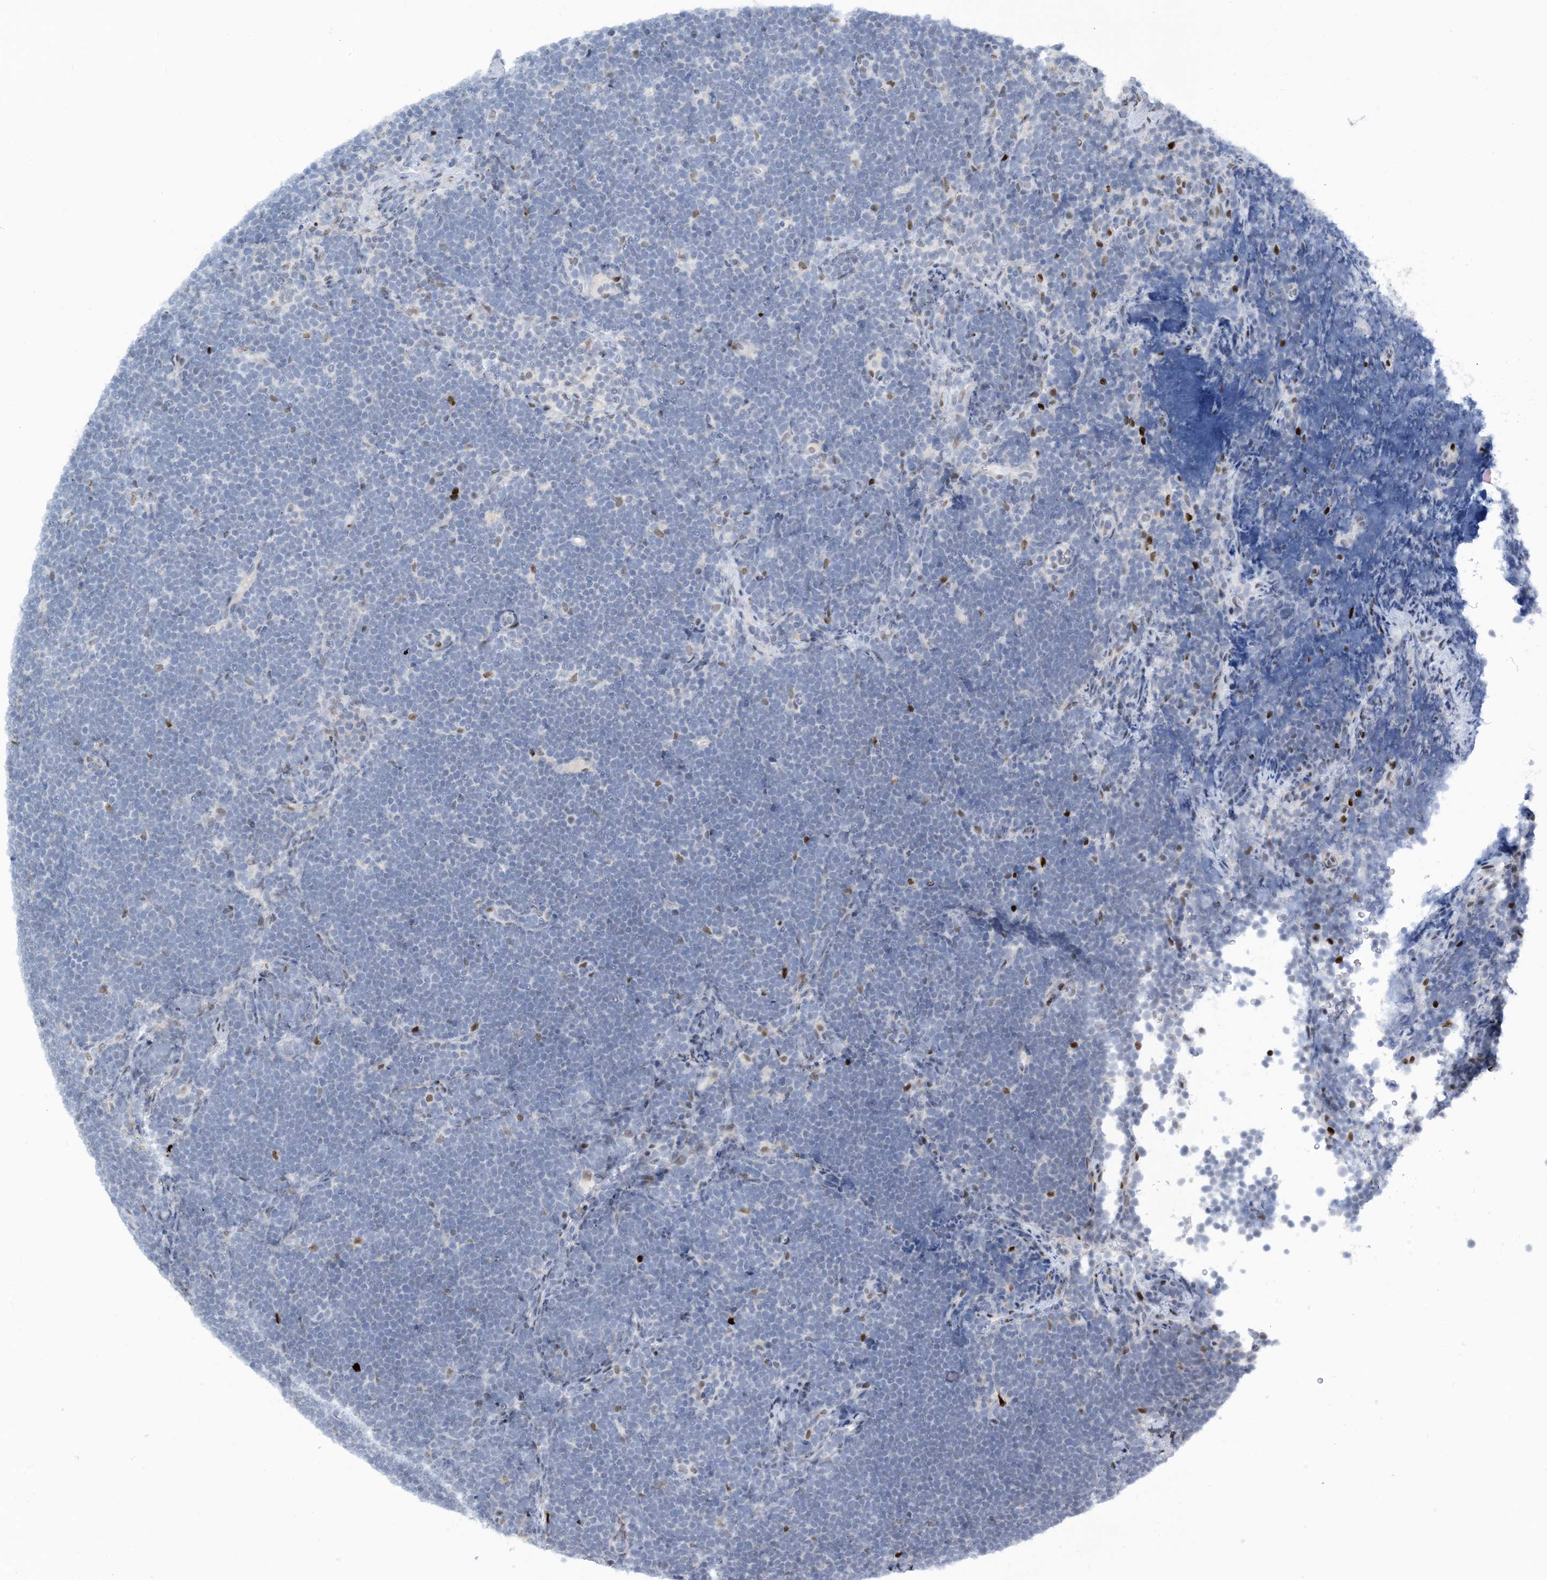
{"staining": {"intensity": "negative", "quantity": "none", "location": "none"}, "tissue": "lymphoma", "cell_type": "Tumor cells", "image_type": "cancer", "snomed": [{"axis": "morphology", "description": "Malignant lymphoma, non-Hodgkin's type, High grade"}, {"axis": "topography", "description": "Lymph node"}], "caption": "Lymphoma was stained to show a protein in brown. There is no significant expression in tumor cells.", "gene": "HEMK1", "patient": {"sex": "male", "age": 13}}